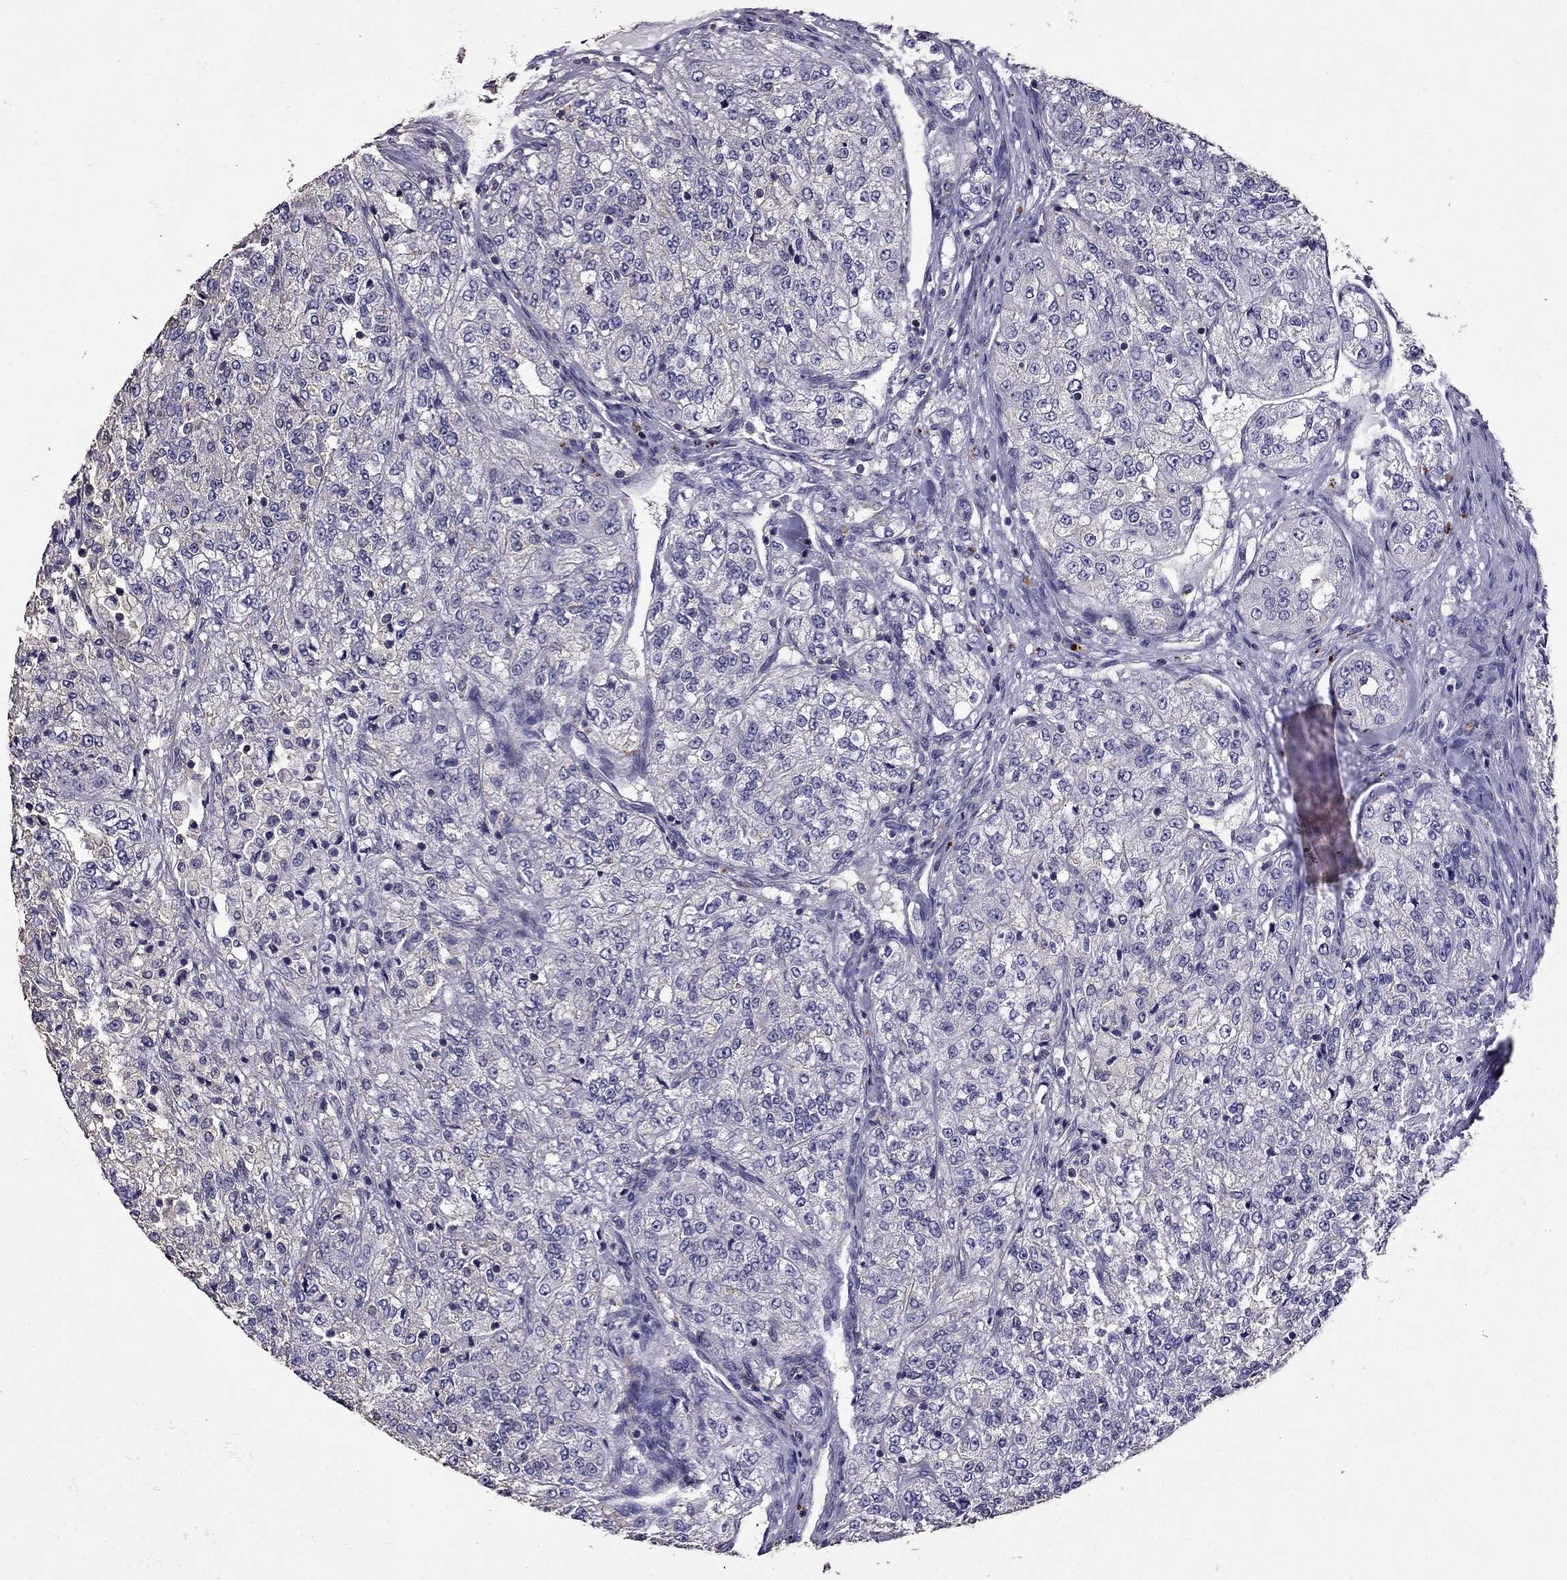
{"staining": {"intensity": "negative", "quantity": "none", "location": "none"}, "tissue": "renal cancer", "cell_type": "Tumor cells", "image_type": "cancer", "snomed": [{"axis": "morphology", "description": "Adenocarcinoma, NOS"}, {"axis": "topography", "description": "Kidney"}], "caption": "Immunohistochemical staining of human adenocarcinoma (renal) exhibits no significant positivity in tumor cells. (DAB (3,3'-diaminobenzidine) immunohistochemistry, high magnification).", "gene": "NKX3-1", "patient": {"sex": "female", "age": 63}}